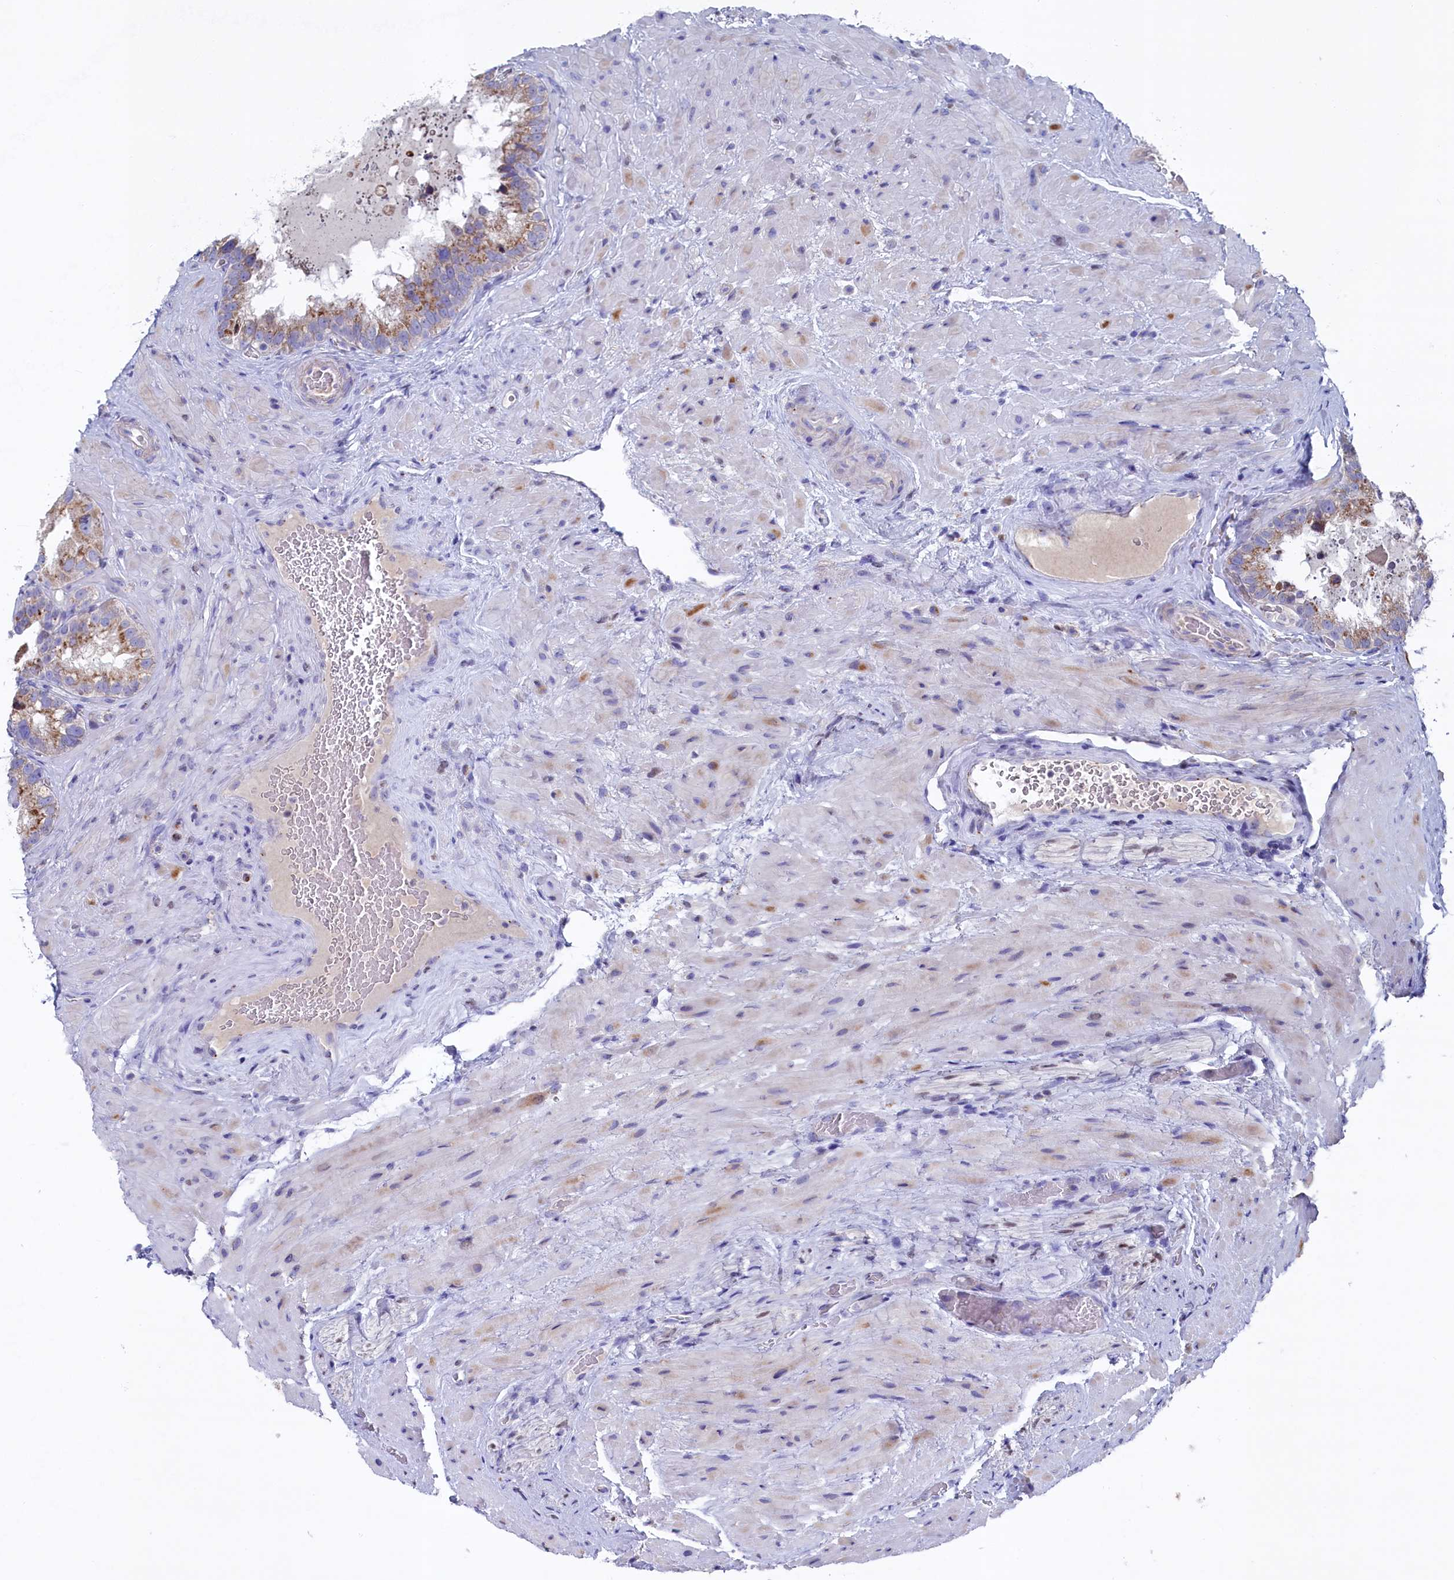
{"staining": {"intensity": "moderate", "quantity": "25%-75%", "location": "cytoplasmic/membranous"}, "tissue": "seminal vesicle", "cell_type": "Glandular cells", "image_type": "normal", "snomed": [{"axis": "morphology", "description": "Normal tissue, NOS"}, {"axis": "topography", "description": "Seminal veicle"}, {"axis": "topography", "description": "Peripheral nerve tissue"}], "caption": "IHC staining of normal seminal vesicle, which shows medium levels of moderate cytoplasmic/membranous expression in about 25%-75% of glandular cells indicating moderate cytoplasmic/membranous protein staining. The staining was performed using DAB (3,3'-diaminobenzidine) (brown) for protein detection and nuclei were counterstained in hematoxylin (blue).", "gene": "GPR108", "patient": {"sex": "male", "age": 67}}